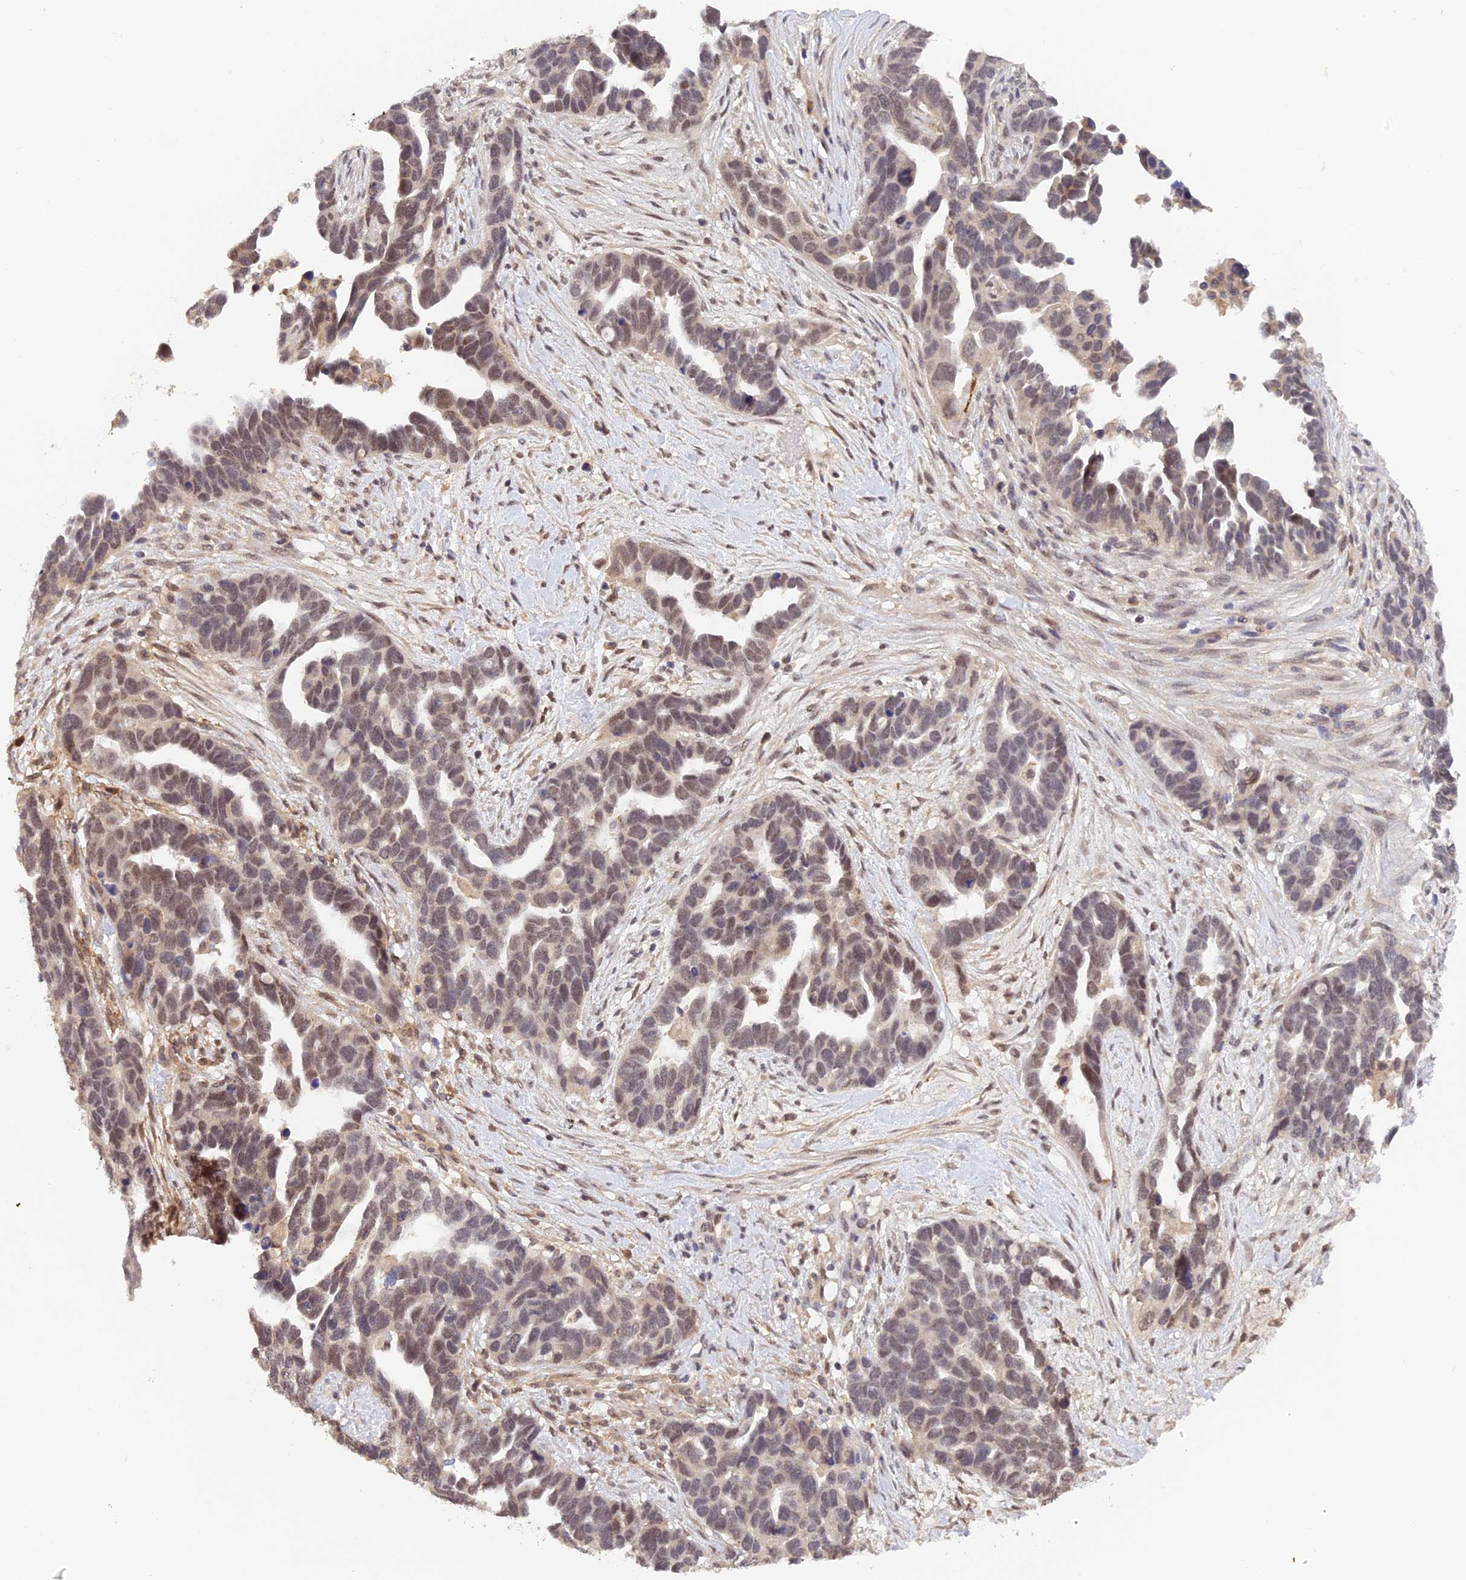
{"staining": {"intensity": "weak", "quantity": "25%-75%", "location": "nuclear"}, "tissue": "ovarian cancer", "cell_type": "Tumor cells", "image_type": "cancer", "snomed": [{"axis": "morphology", "description": "Cystadenocarcinoma, serous, NOS"}, {"axis": "topography", "description": "Ovary"}], "caption": "Ovarian cancer stained with a brown dye reveals weak nuclear positive expression in about 25%-75% of tumor cells.", "gene": "ZNF436", "patient": {"sex": "female", "age": 54}}